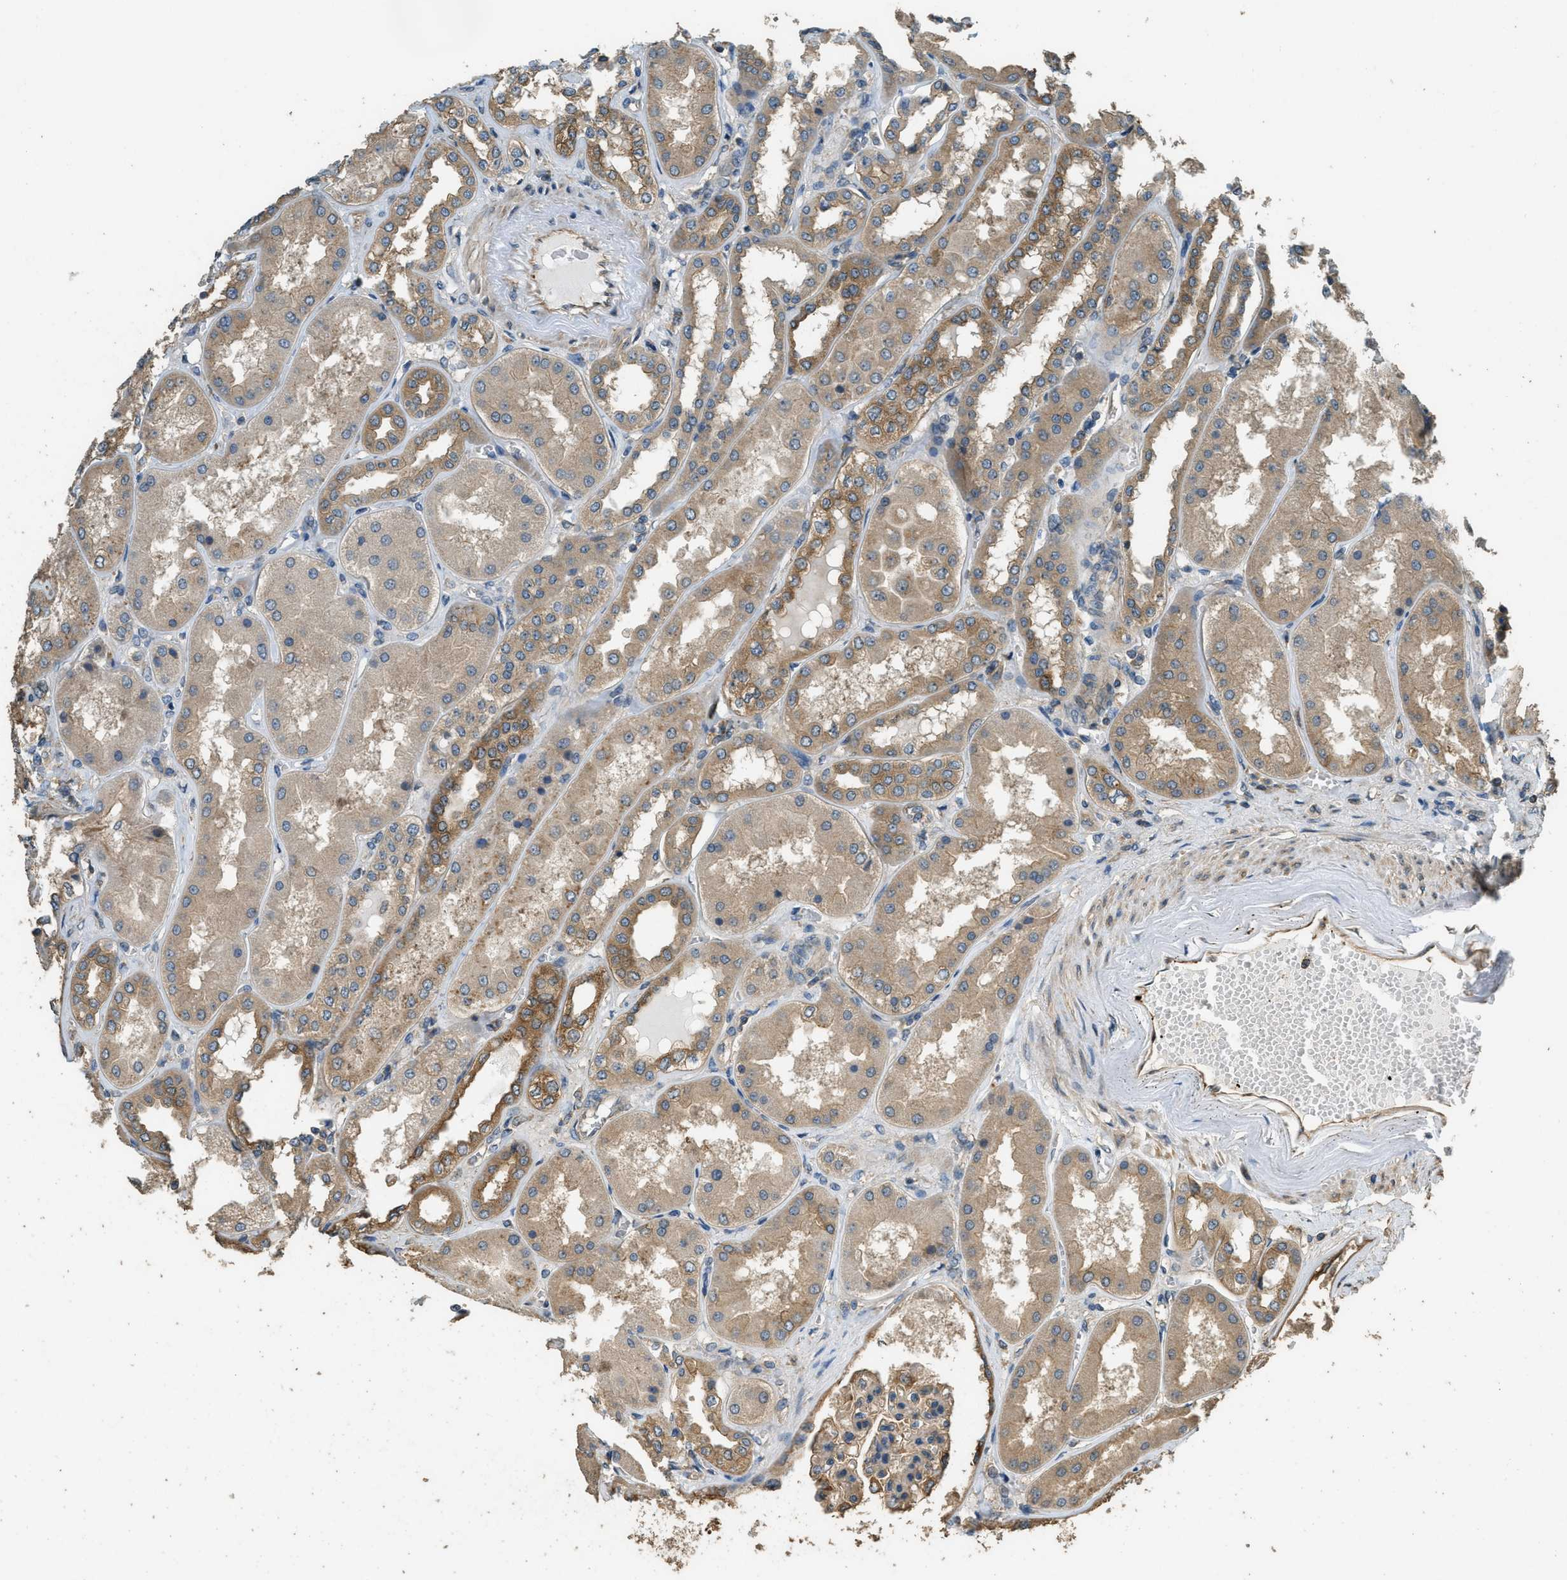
{"staining": {"intensity": "moderate", "quantity": "25%-75%", "location": "cytoplasmic/membranous"}, "tissue": "kidney", "cell_type": "Cells in glomeruli", "image_type": "normal", "snomed": [{"axis": "morphology", "description": "Normal tissue, NOS"}, {"axis": "topography", "description": "Kidney"}], "caption": "Kidney stained for a protein shows moderate cytoplasmic/membranous positivity in cells in glomeruli. (DAB (3,3'-diaminobenzidine) = brown stain, brightfield microscopy at high magnification).", "gene": "MARS1", "patient": {"sex": "female", "age": 56}}